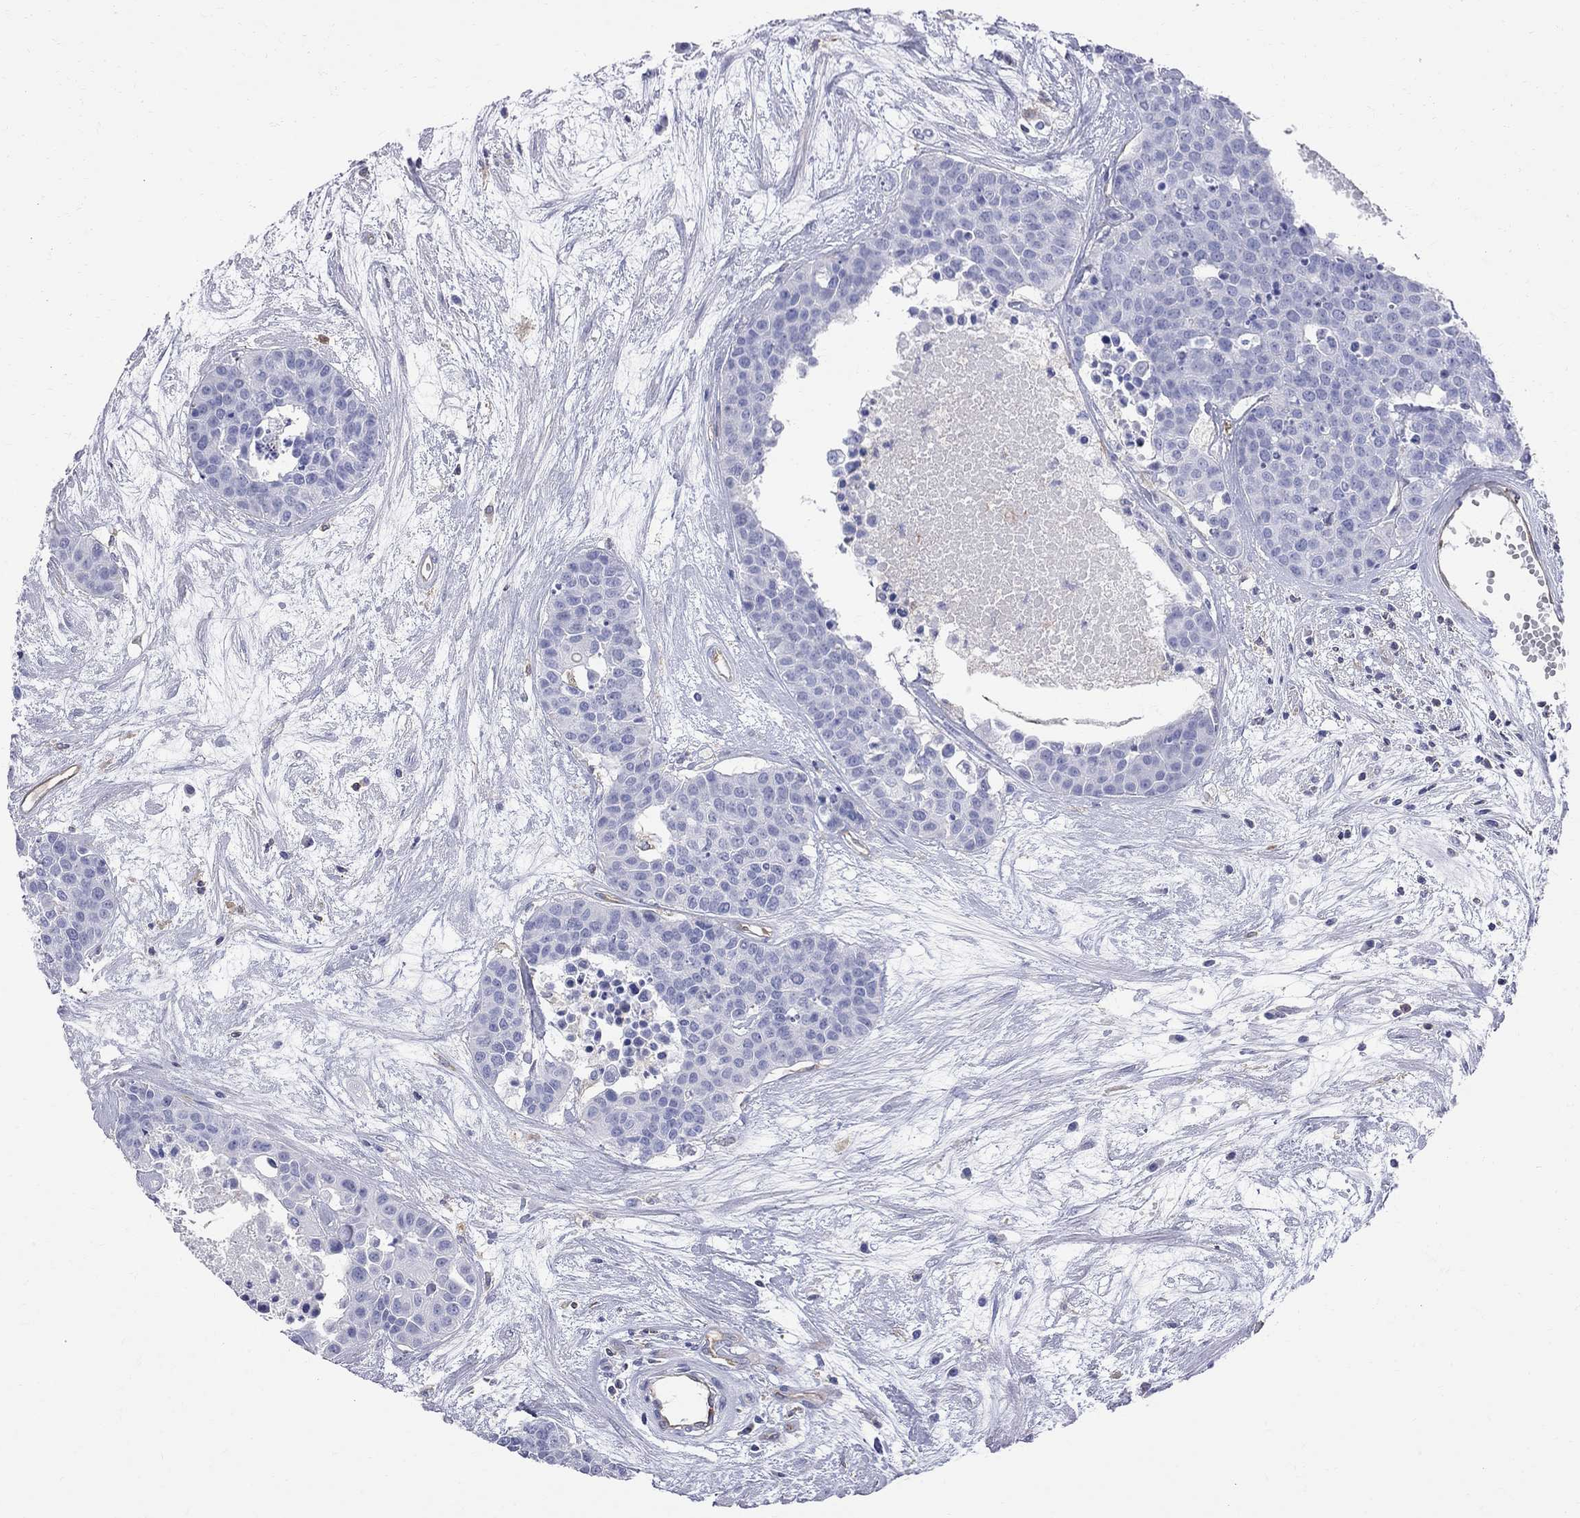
{"staining": {"intensity": "negative", "quantity": "none", "location": "none"}, "tissue": "carcinoid", "cell_type": "Tumor cells", "image_type": "cancer", "snomed": [{"axis": "morphology", "description": "Carcinoid, malignant, NOS"}, {"axis": "topography", "description": "Colon"}], "caption": "Carcinoid stained for a protein using immunohistochemistry shows no staining tumor cells.", "gene": "ABI3", "patient": {"sex": "male", "age": 81}}